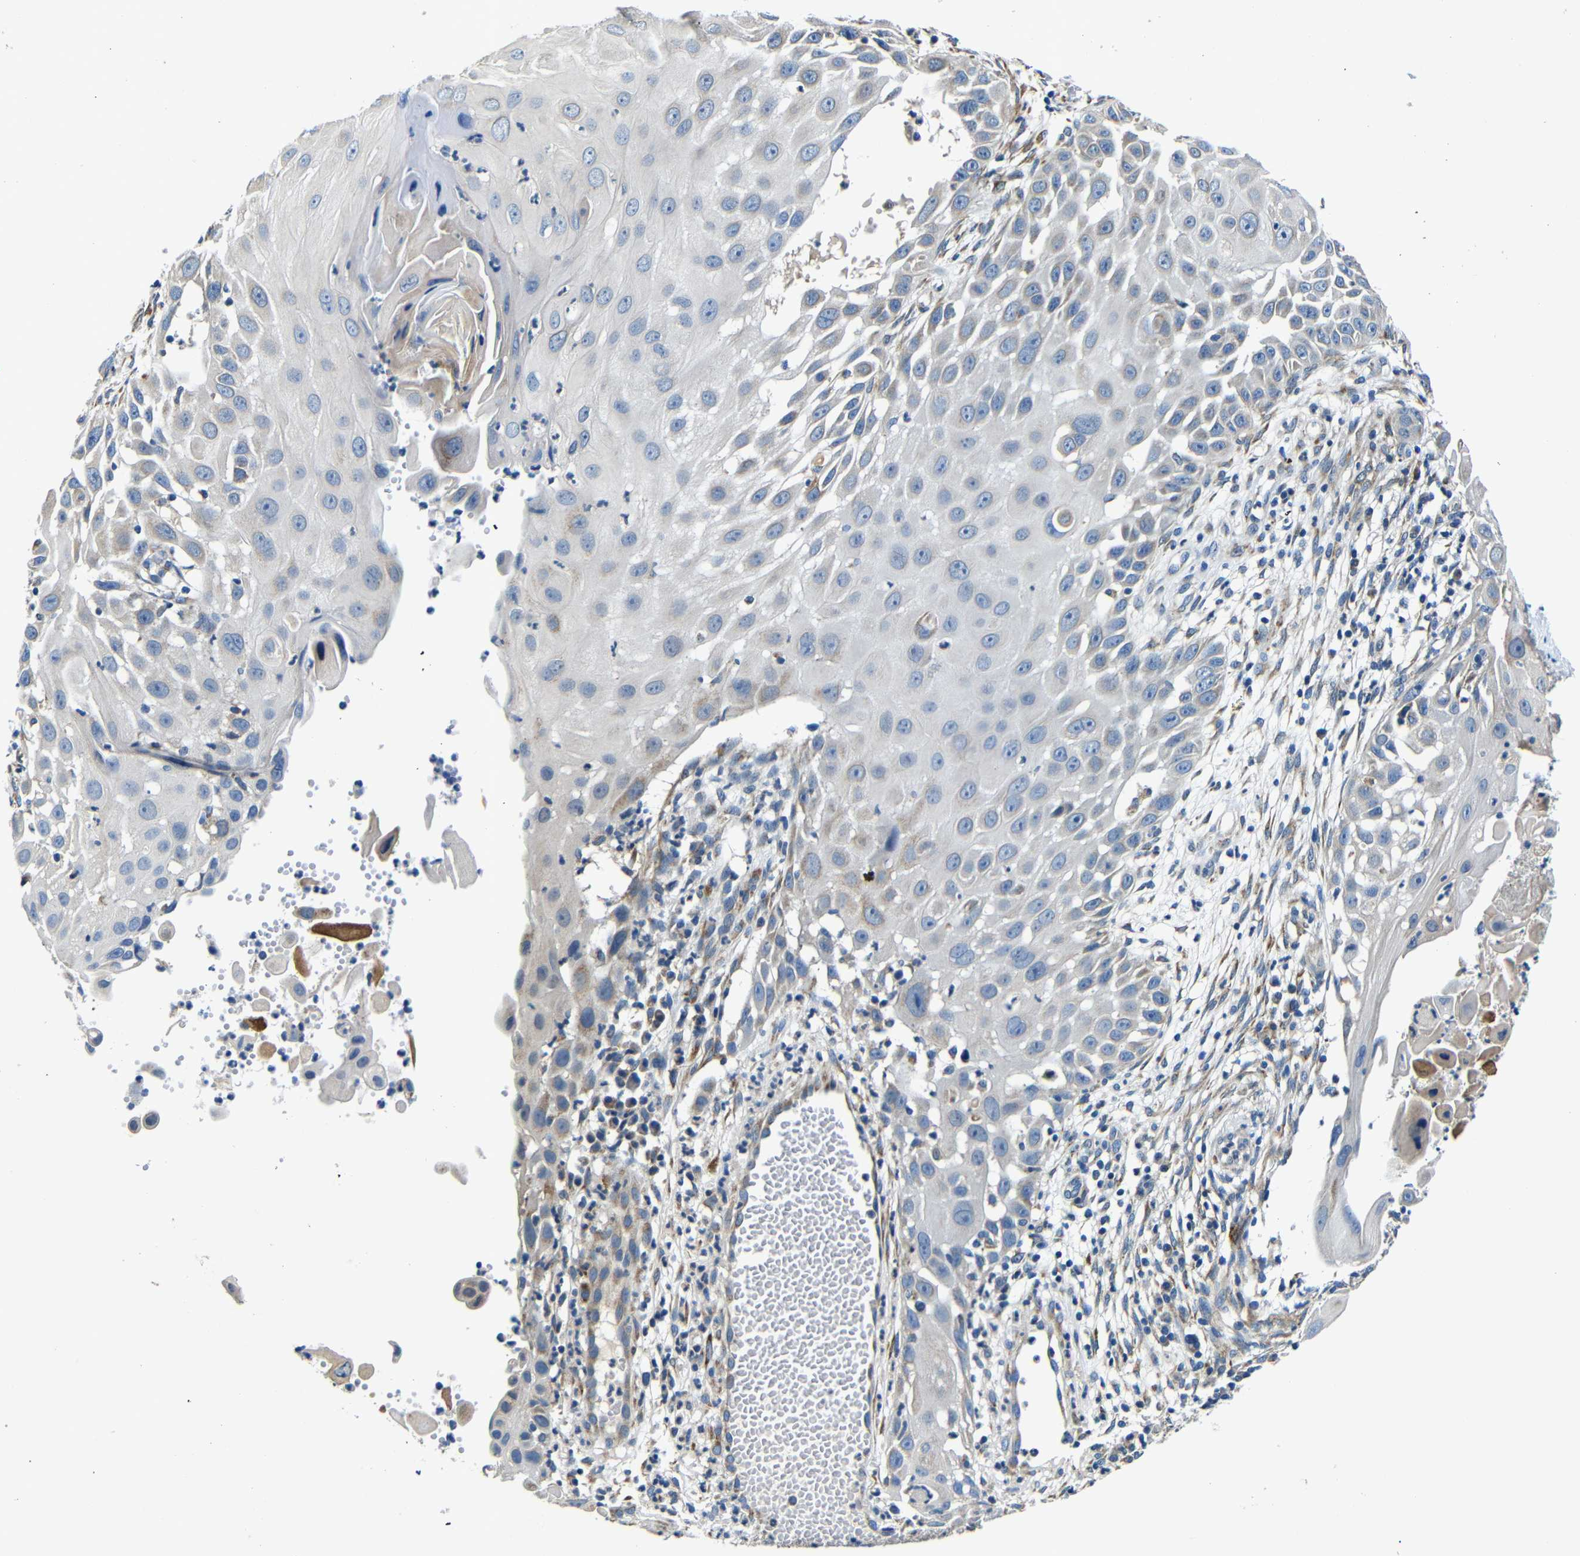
{"staining": {"intensity": "negative", "quantity": "none", "location": "none"}, "tissue": "skin cancer", "cell_type": "Tumor cells", "image_type": "cancer", "snomed": [{"axis": "morphology", "description": "Squamous cell carcinoma, NOS"}, {"axis": "topography", "description": "Skin"}], "caption": "DAB immunohistochemical staining of human squamous cell carcinoma (skin) demonstrates no significant expression in tumor cells.", "gene": "FKBP14", "patient": {"sex": "female", "age": 44}}